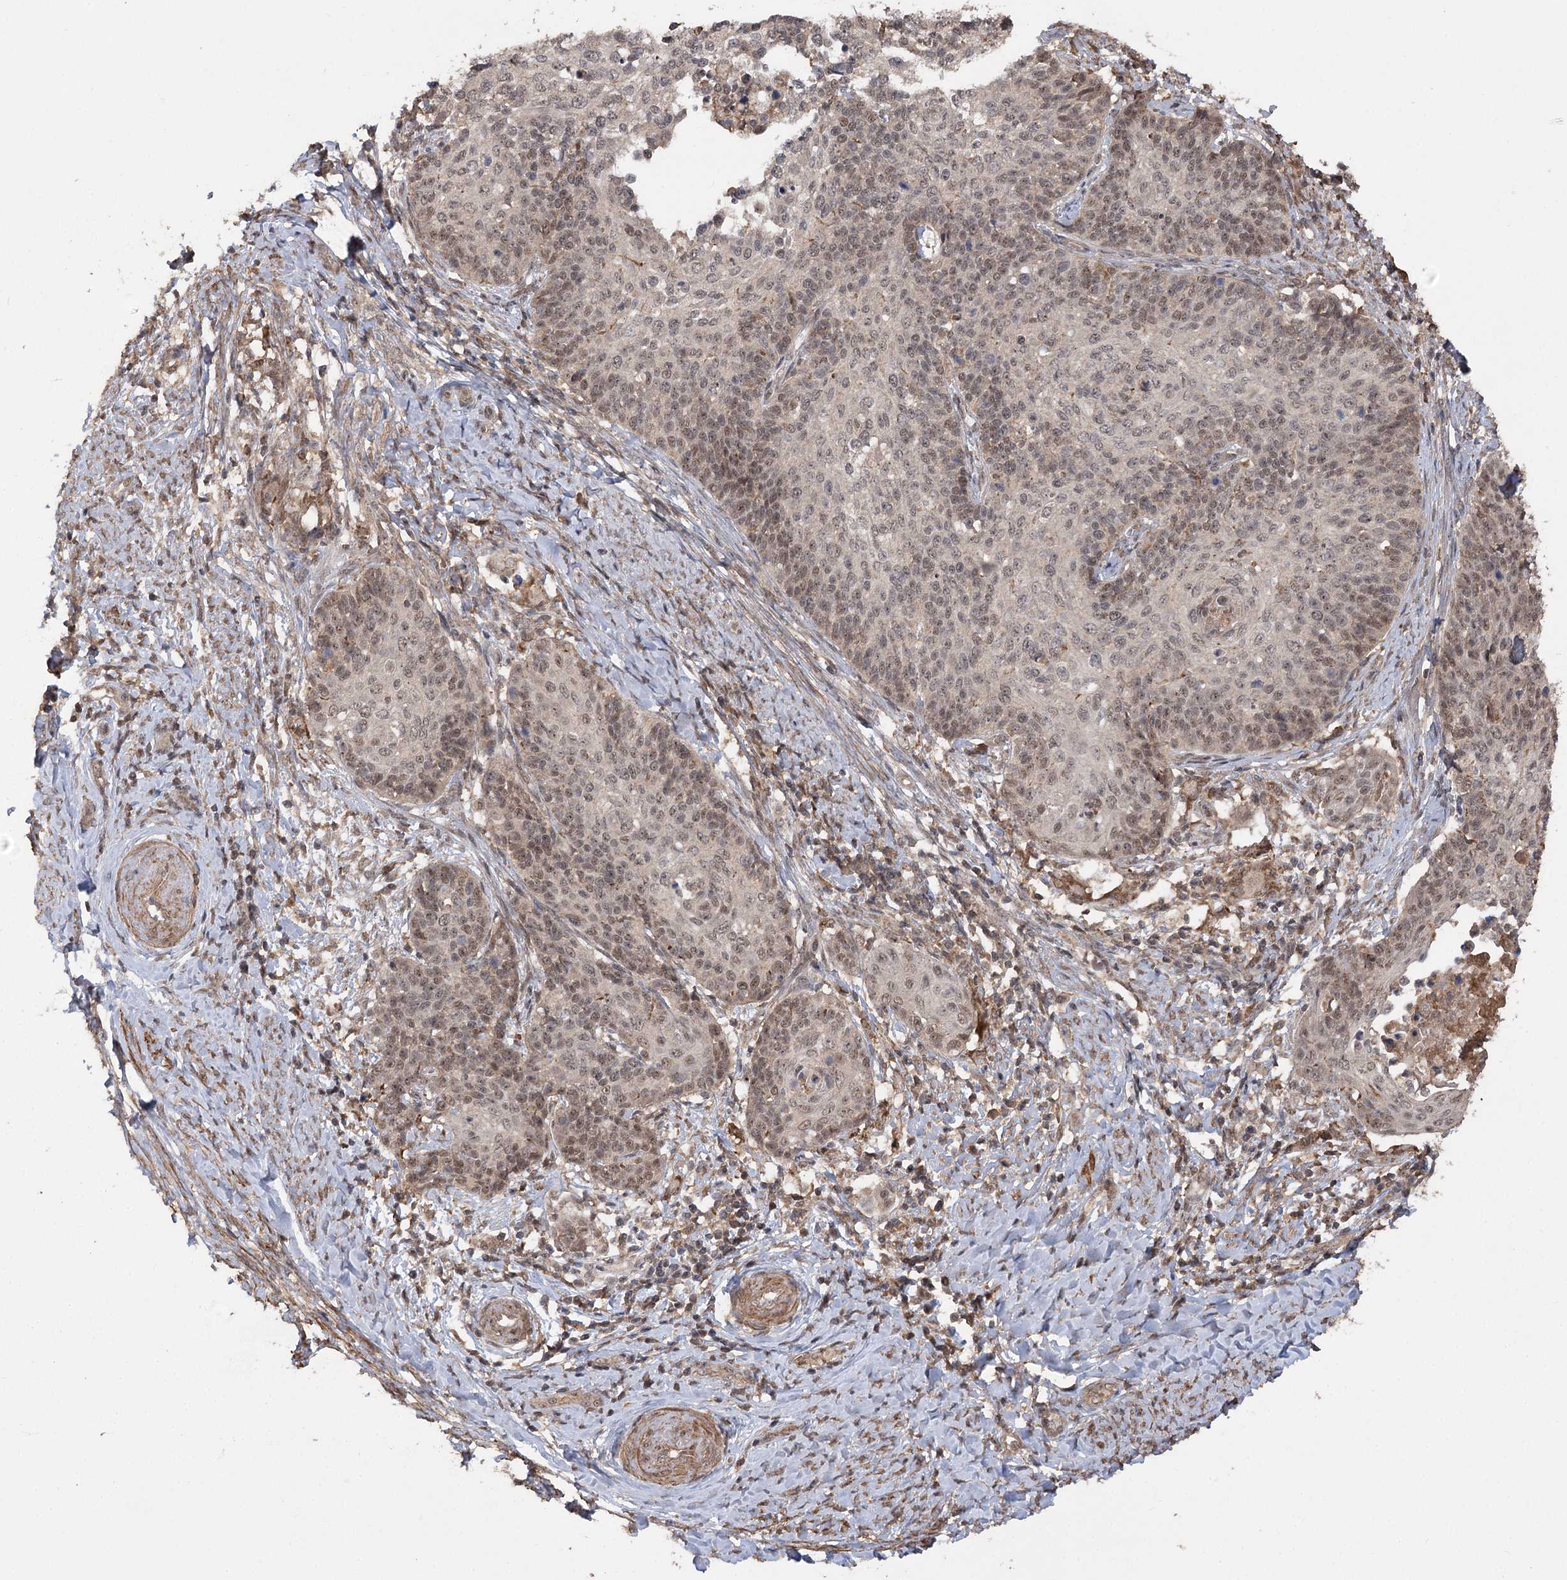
{"staining": {"intensity": "moderate", "quantity": ">75%", "location": "nuclear"}, "tissue": "cervical cancer", "cell_type": "Tumor cells", "image_type": "cancer", "snomed": [{"axis": "morphology", "description": "Squamous cell carcinoma, NOS"}, {"axis": "topography", "description": "Cervix"}], "caption": "Immunohistochemical staining of squamous cell carcinoma (cervical) displays medium levels of moderate nuclear positivity in about >75% of tumor cells.", "gene": "TENM2", "patient": {"sex": "female", "age": 39}}